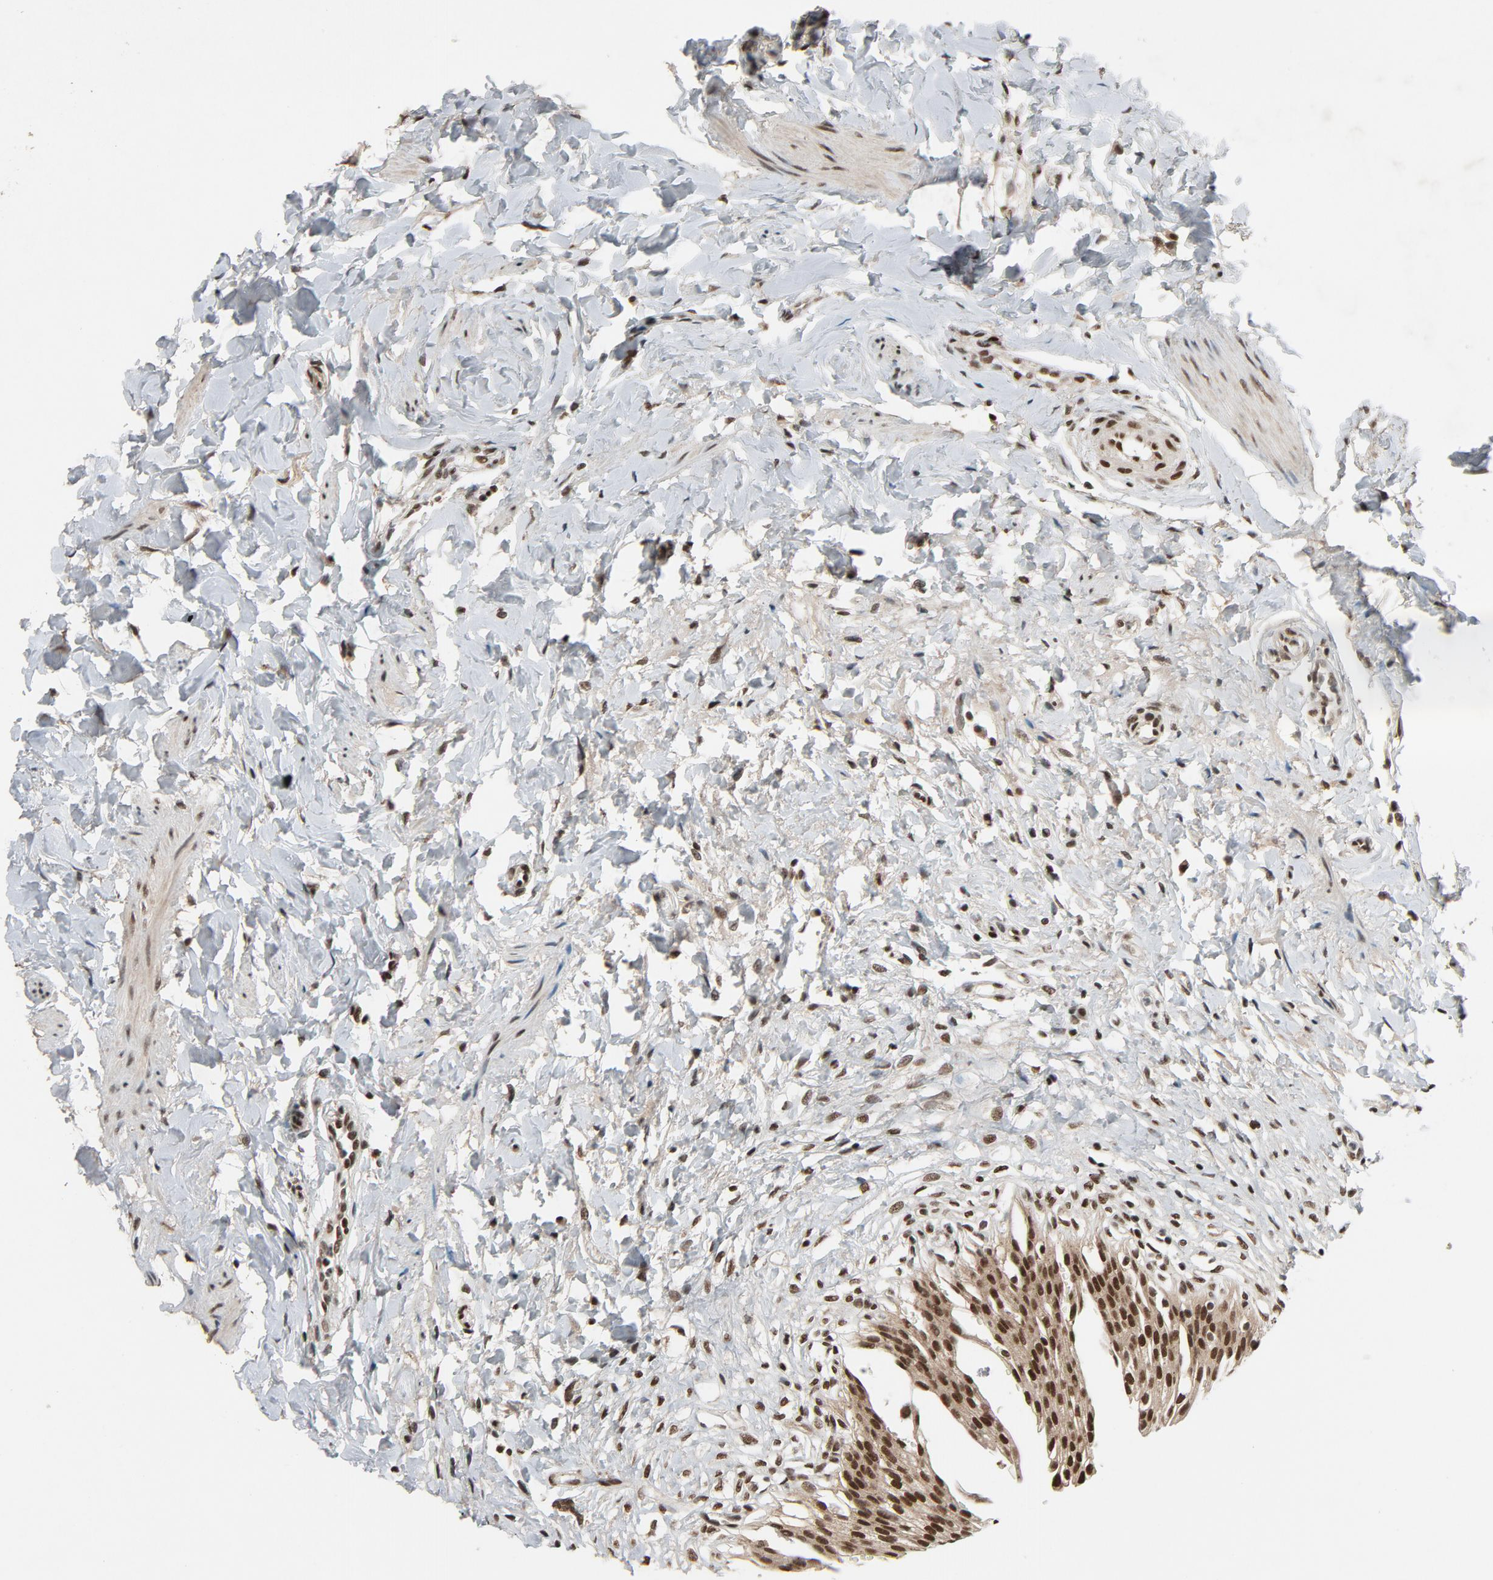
{"staining": {"intensity": "strong", "quantity": ">75%", "location": "cytoplasmic/membranous,nuclear"}, "tissue": "urinary bladder", "cell_type": "Urothelial cells", "image_type": "normal", "snomed": [{"axis": "morphology", "description": "Normal tissue, NOS"}, {"axis": "topography", "description": "Urinary bladder"}], "caption": "Benign urinary bladder demonstrates strong cytoplasmic/membranous,nuclear staining in approximately >75% of urothelial cells, visualized by immunohistochemistry.", "gene": "SMARCD1", "patient": {"sex": "female", "age": 80}}